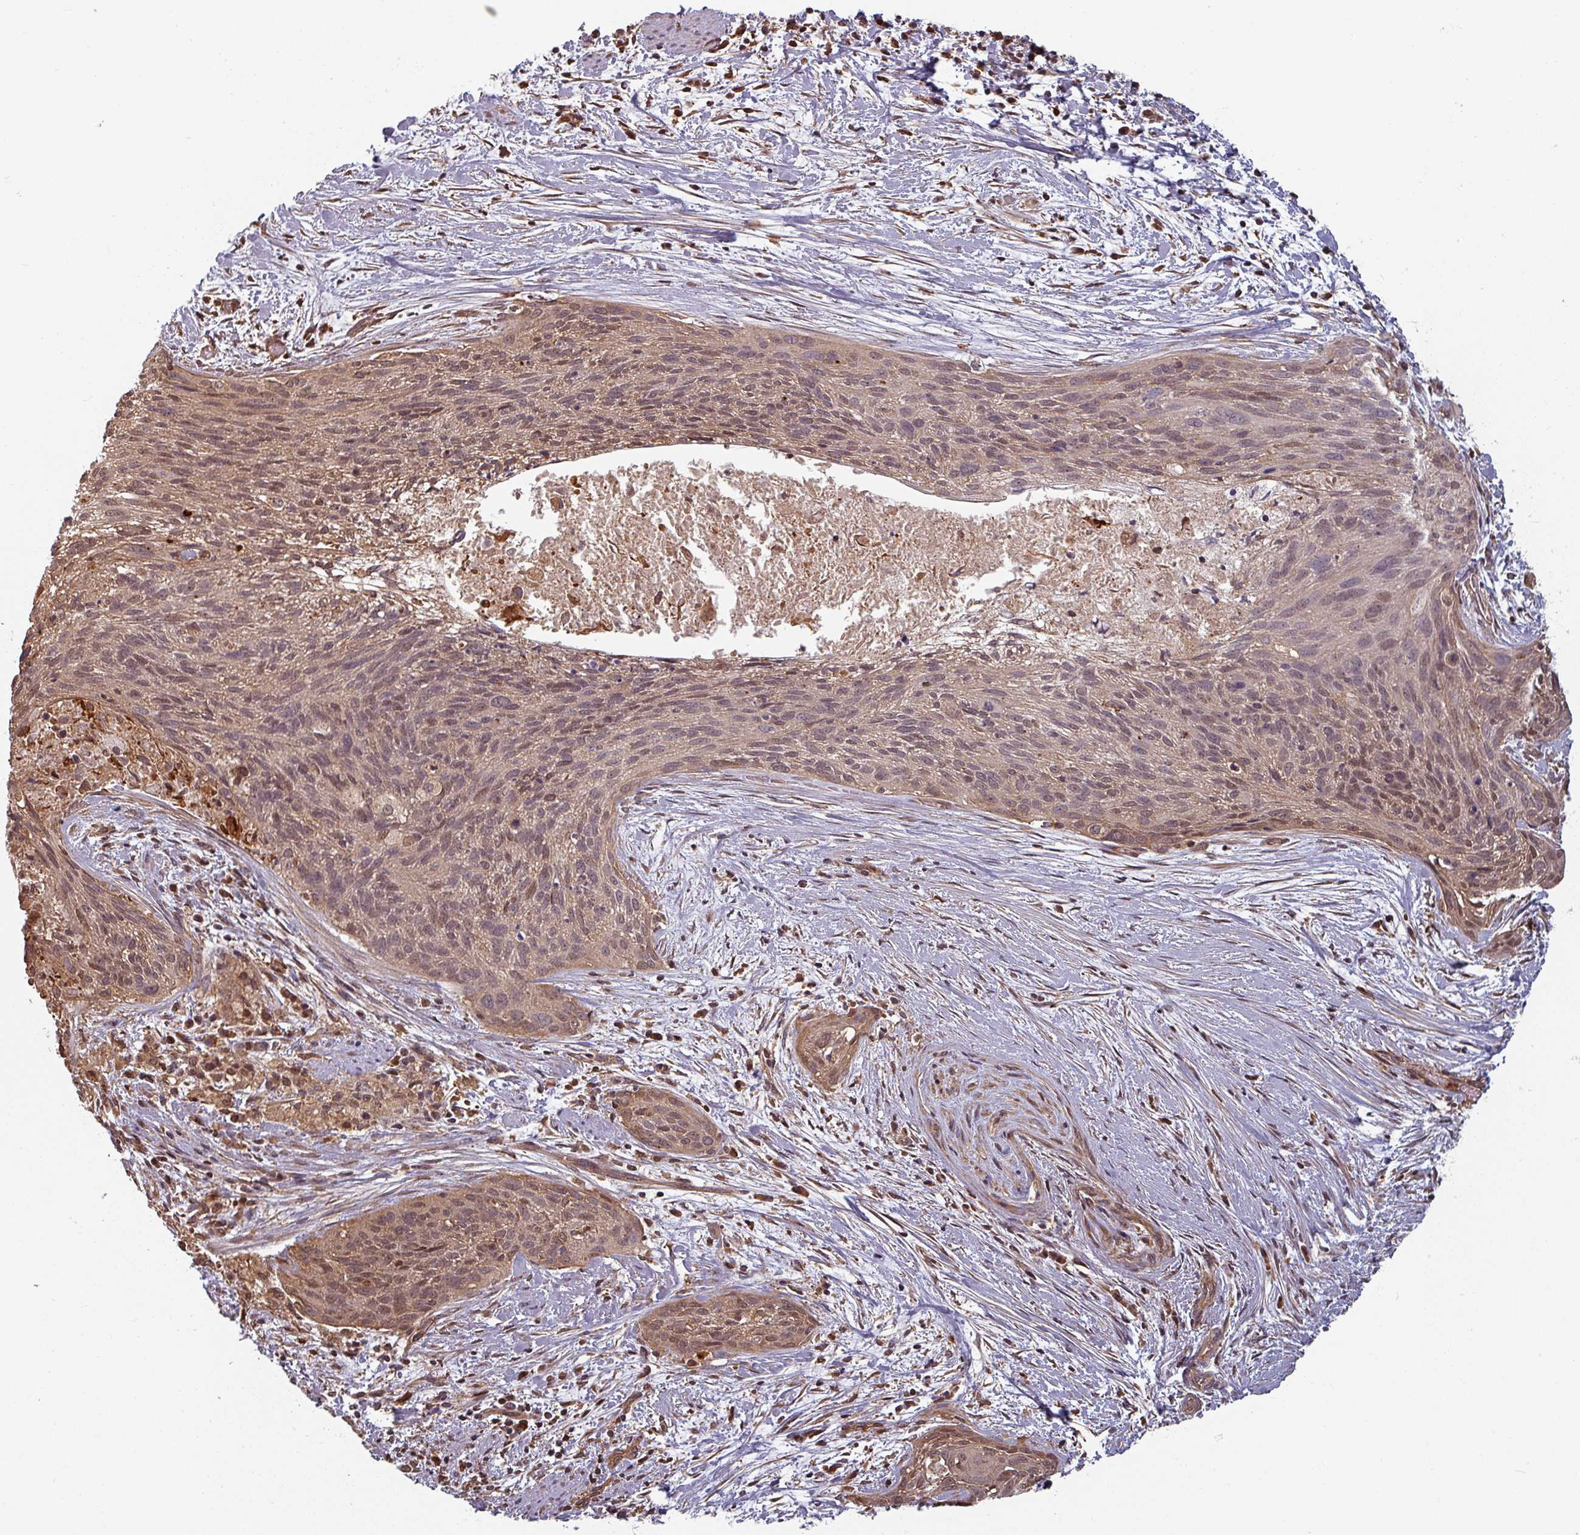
{"staining": {"intensity": "weak", "quantity": "25%-75%", "location": "cytoplasmic/membranous,nuclear"}, "tissue": "cervical cancer", "cell_type": "Tumor cells", "image_type": "cancer", "snomed": [{"axis": "morphology", "description": "Squamous cell carcinoma, NOS"}, {"axis": "topography", "description": "Cervix"}], "caption": "Human squamous cell carcinoma (cervical) stained for a protein (brown) reveals weak cytoplasmic/membranous and nuclear positive expression in about 25%-75% of tumor cells.", "gene": "EID1", "patient": {"sex": "female", "age": 55}}